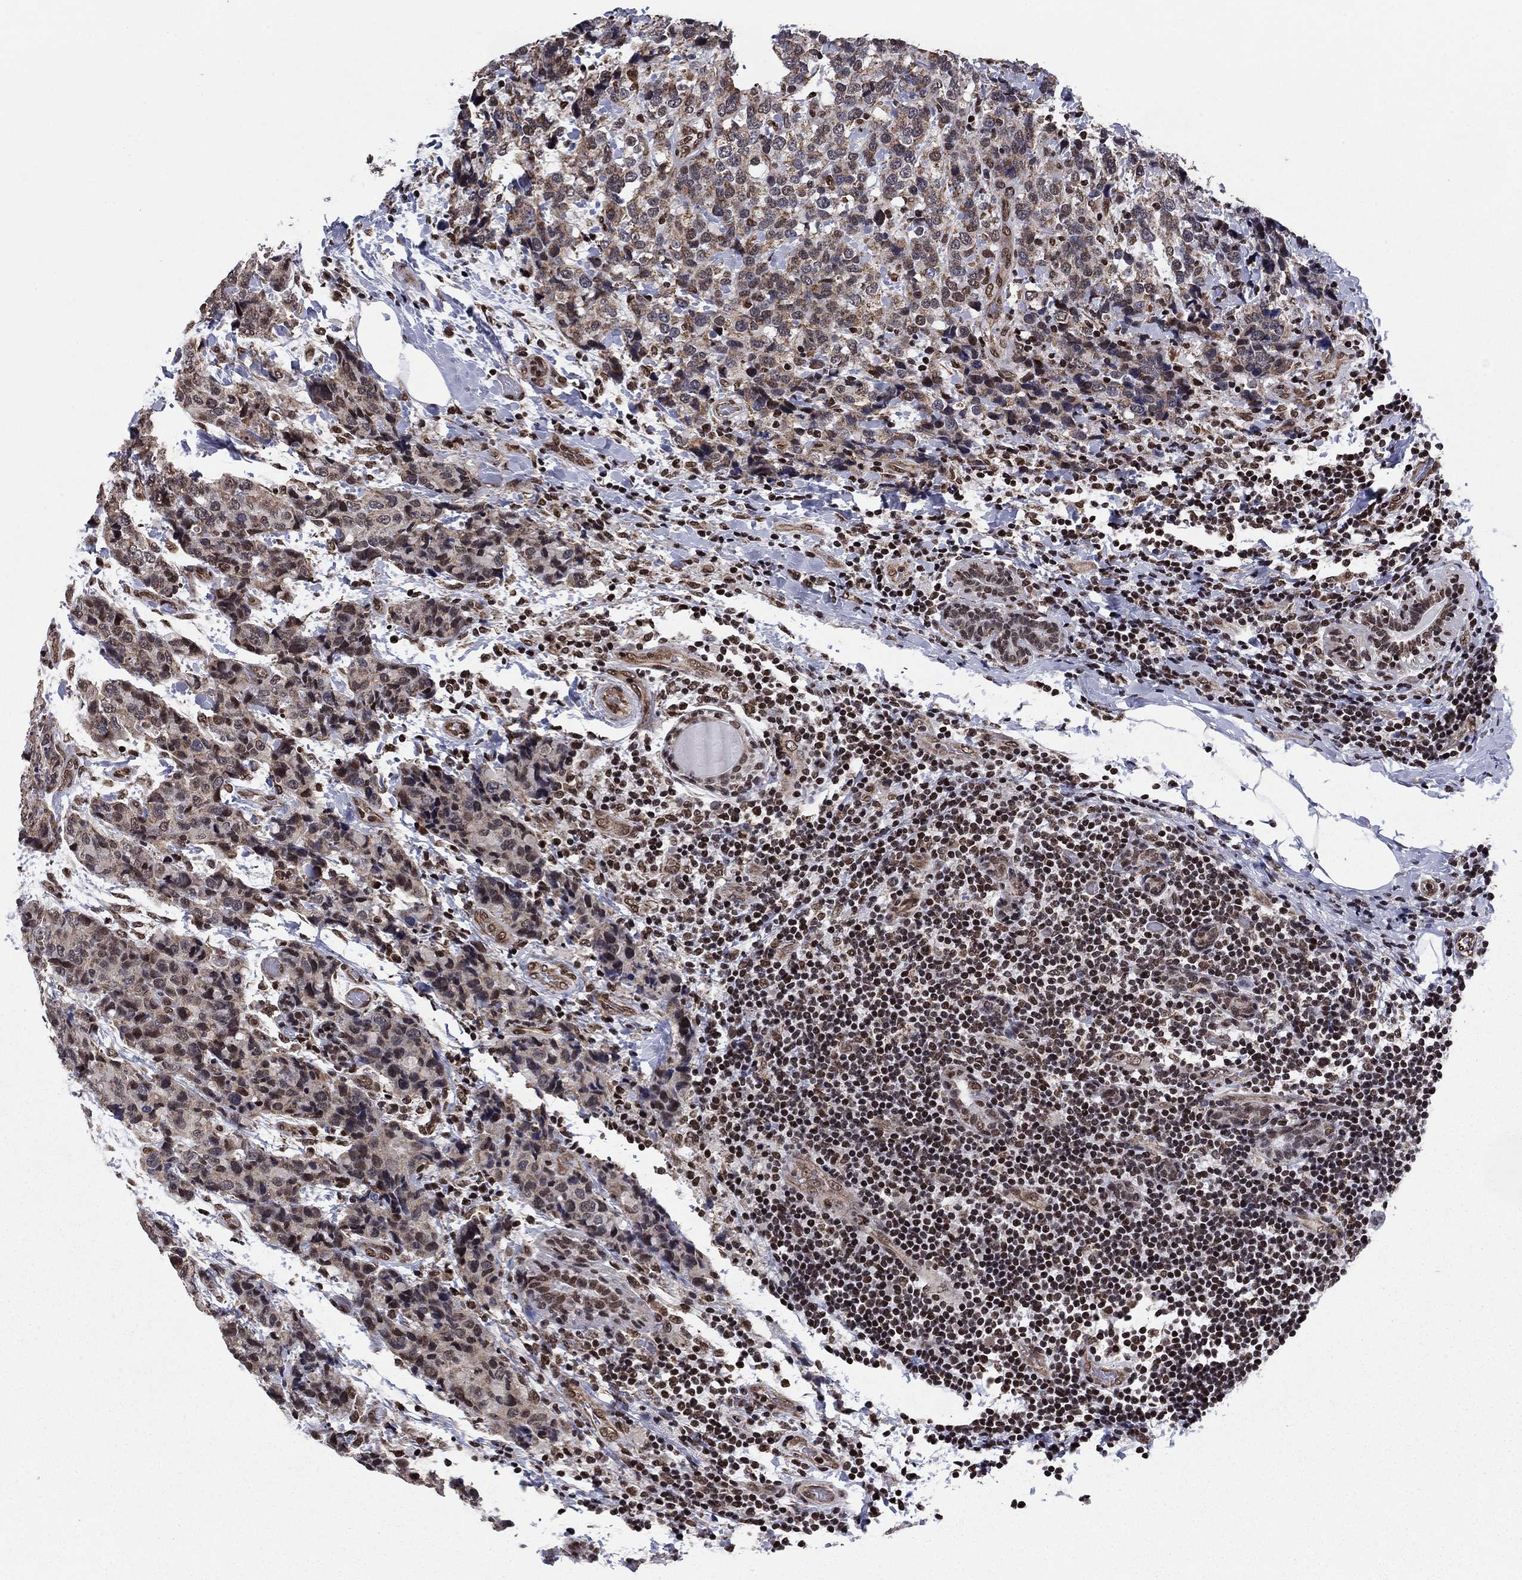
{"staining": {"intensity": "weak", "quantity": "25%-75%", "location": "cytoplasmic/membranous,nuclear"}, "tissue": "breast cancer", "cell_type": "Tumor cells", "image_type": "cancer", "snomed": [{"axis": "morphology", "description": "Lobular carcinoma"}, {"axis": "topography", "description": "Breast"}], "caption": "DAB (3,3'-diaminobenzidine) immunohistochemical staining of human breast lobular carcinoma exhibits weak cytoplasmic/membranous and nuclear protein positivity in about 25%-75% of tumor cells.", "gene": "N4BP2", "patient": {"sex": "female", "age": 59}}